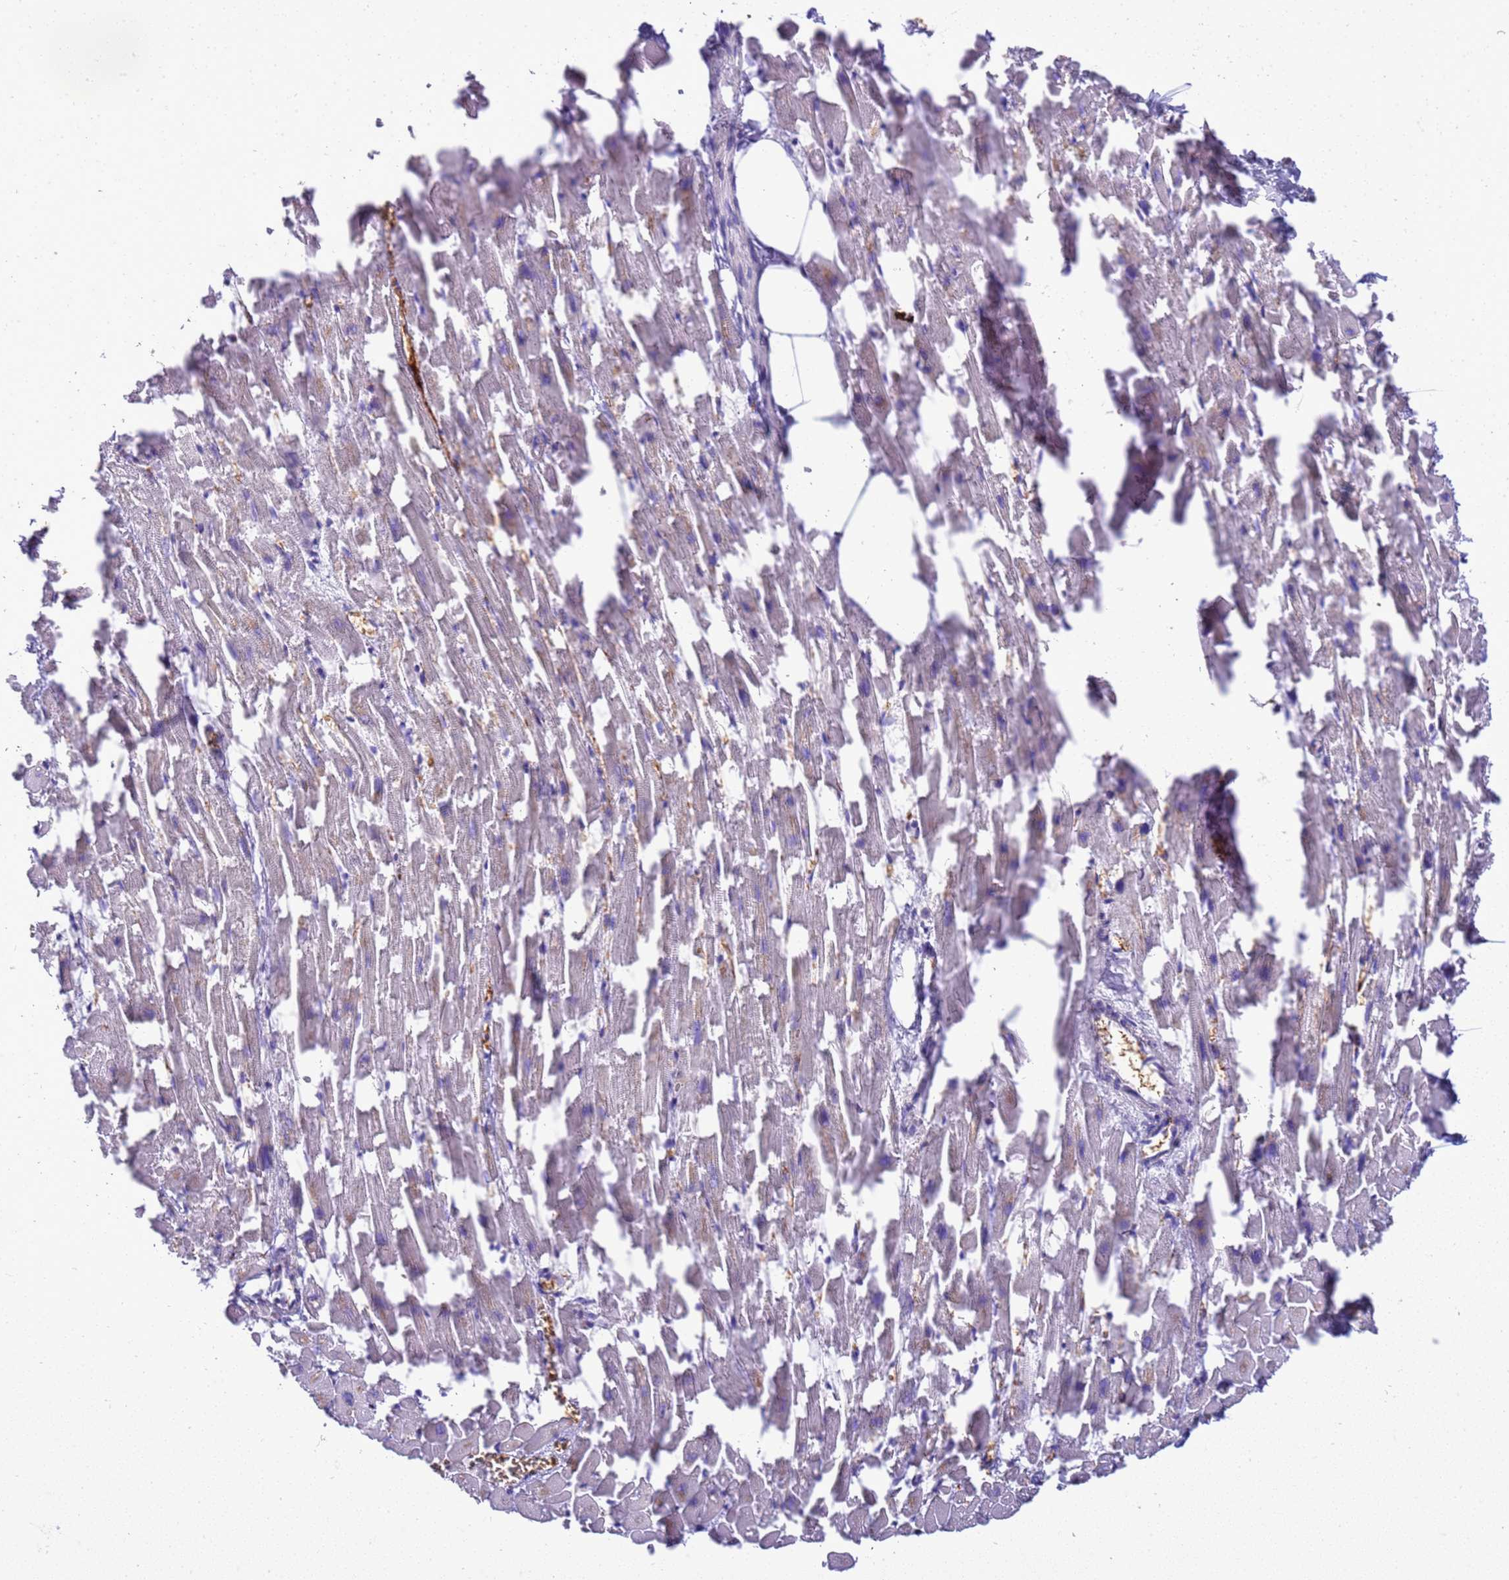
{"staining": {"intensity": "negative", "quantity": "none", "location": "none"}, "tissue": "heart muscle", "cell_type": "Cardiomyocytes", "image_type": "normal", "snomed": [{"axis": "morphology", "description": "Normal tissue, NOS"}, {"axis": "topography", "description": "Heart"}], "caption": "Immunohistochemical staining of unremarkable heart muscle displays no significant positivity in cardiomyocytes.", "gene": "DDI2", "patient": {"sex": "female", "age": 64}}